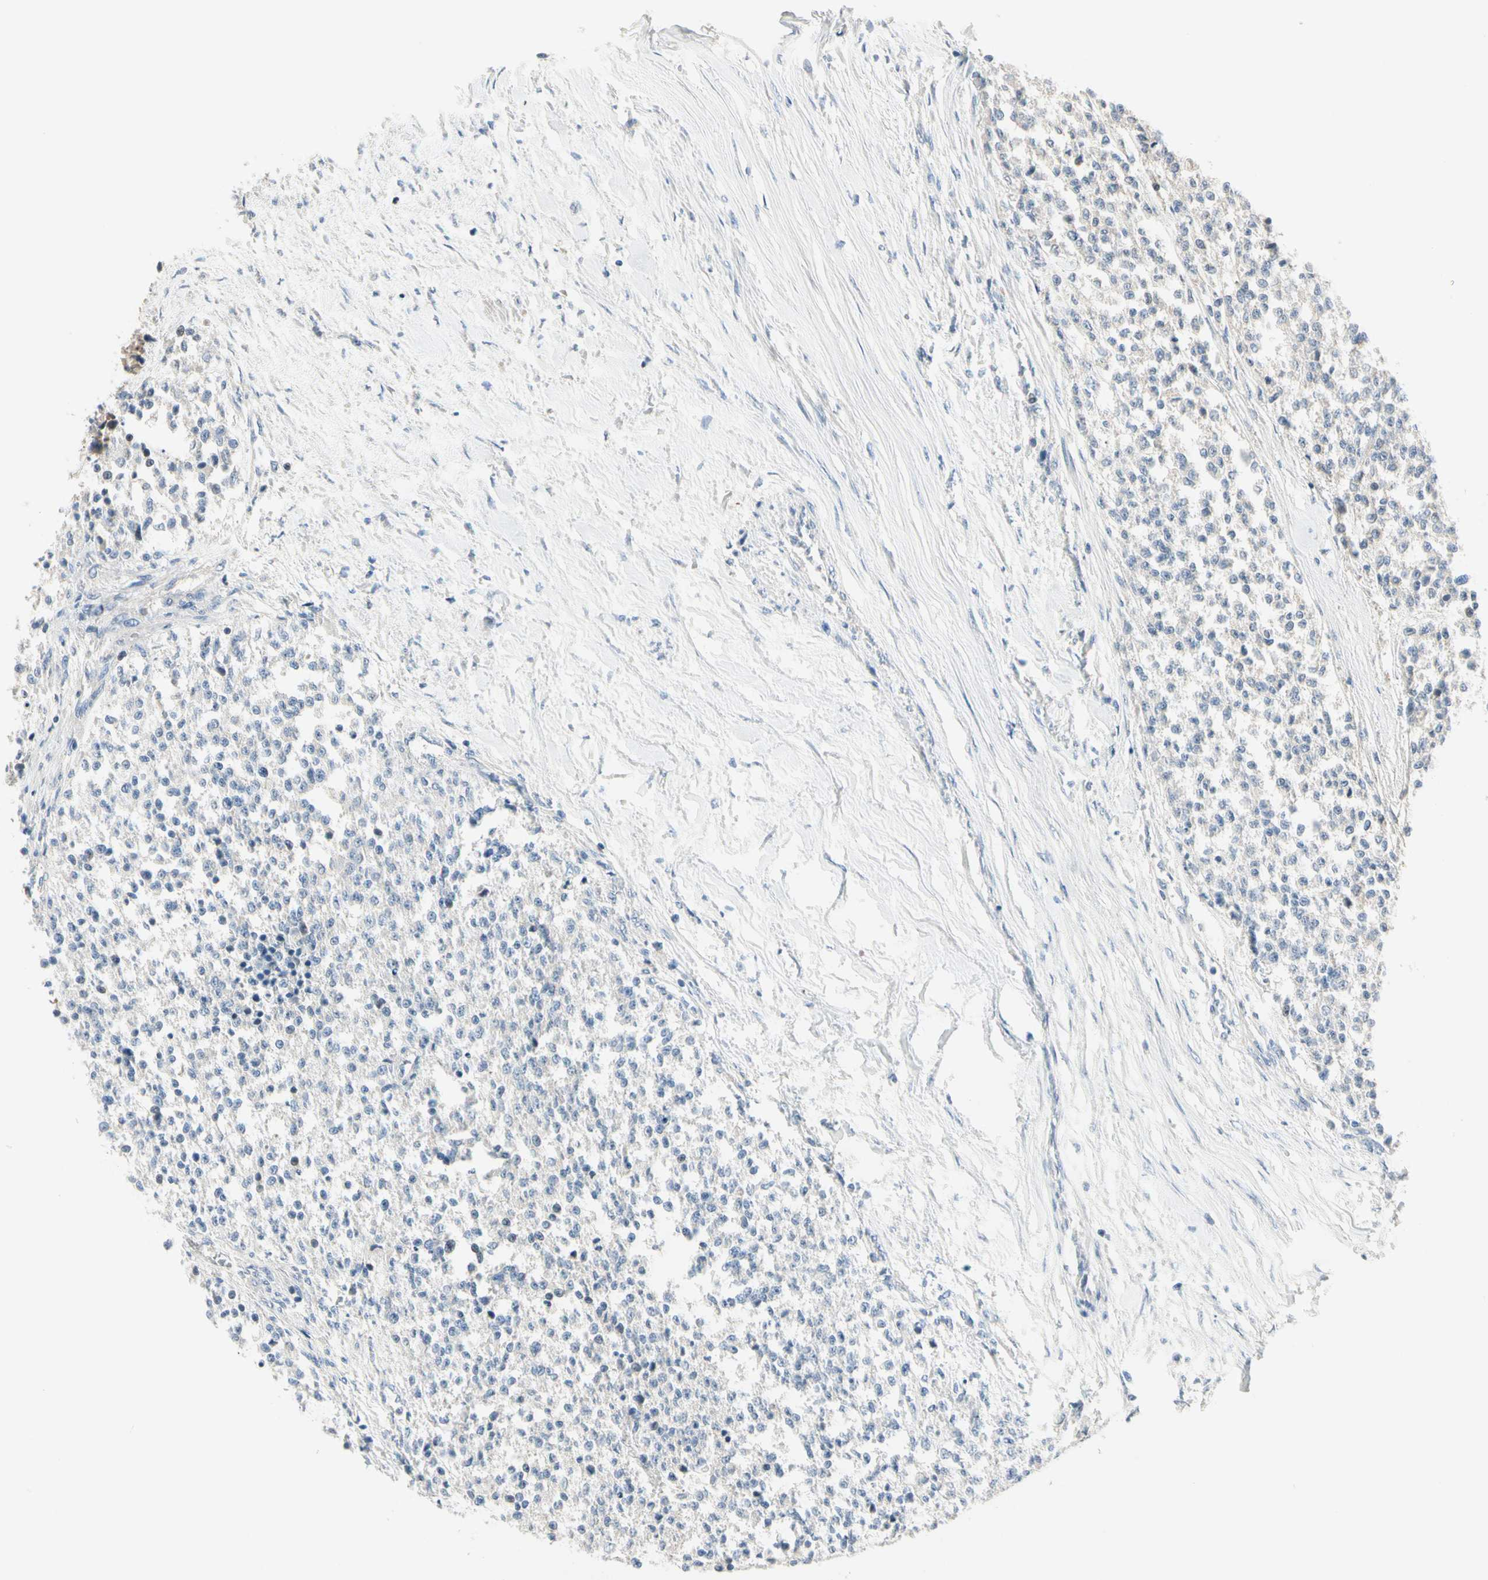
{"staining": {"intensity": "negative", "quantity": "none", "location": "none"}, "tissue": "testis cancer", "cell_type": "Tumor cells", "image_type": "cancer", "snomed": [{"axis": "morphology", "description": "Seminoma, NOS"}, {"axis": "topography", "description": "Testis"}], "caption": "DAB (3,3'-diaminobenzidine) immunohistochemical staining of human testis seminoma demonstrates no significant staining in tumor cells.", "gene": "GPR153", "patient": {"sex": "male", "age": 59}}